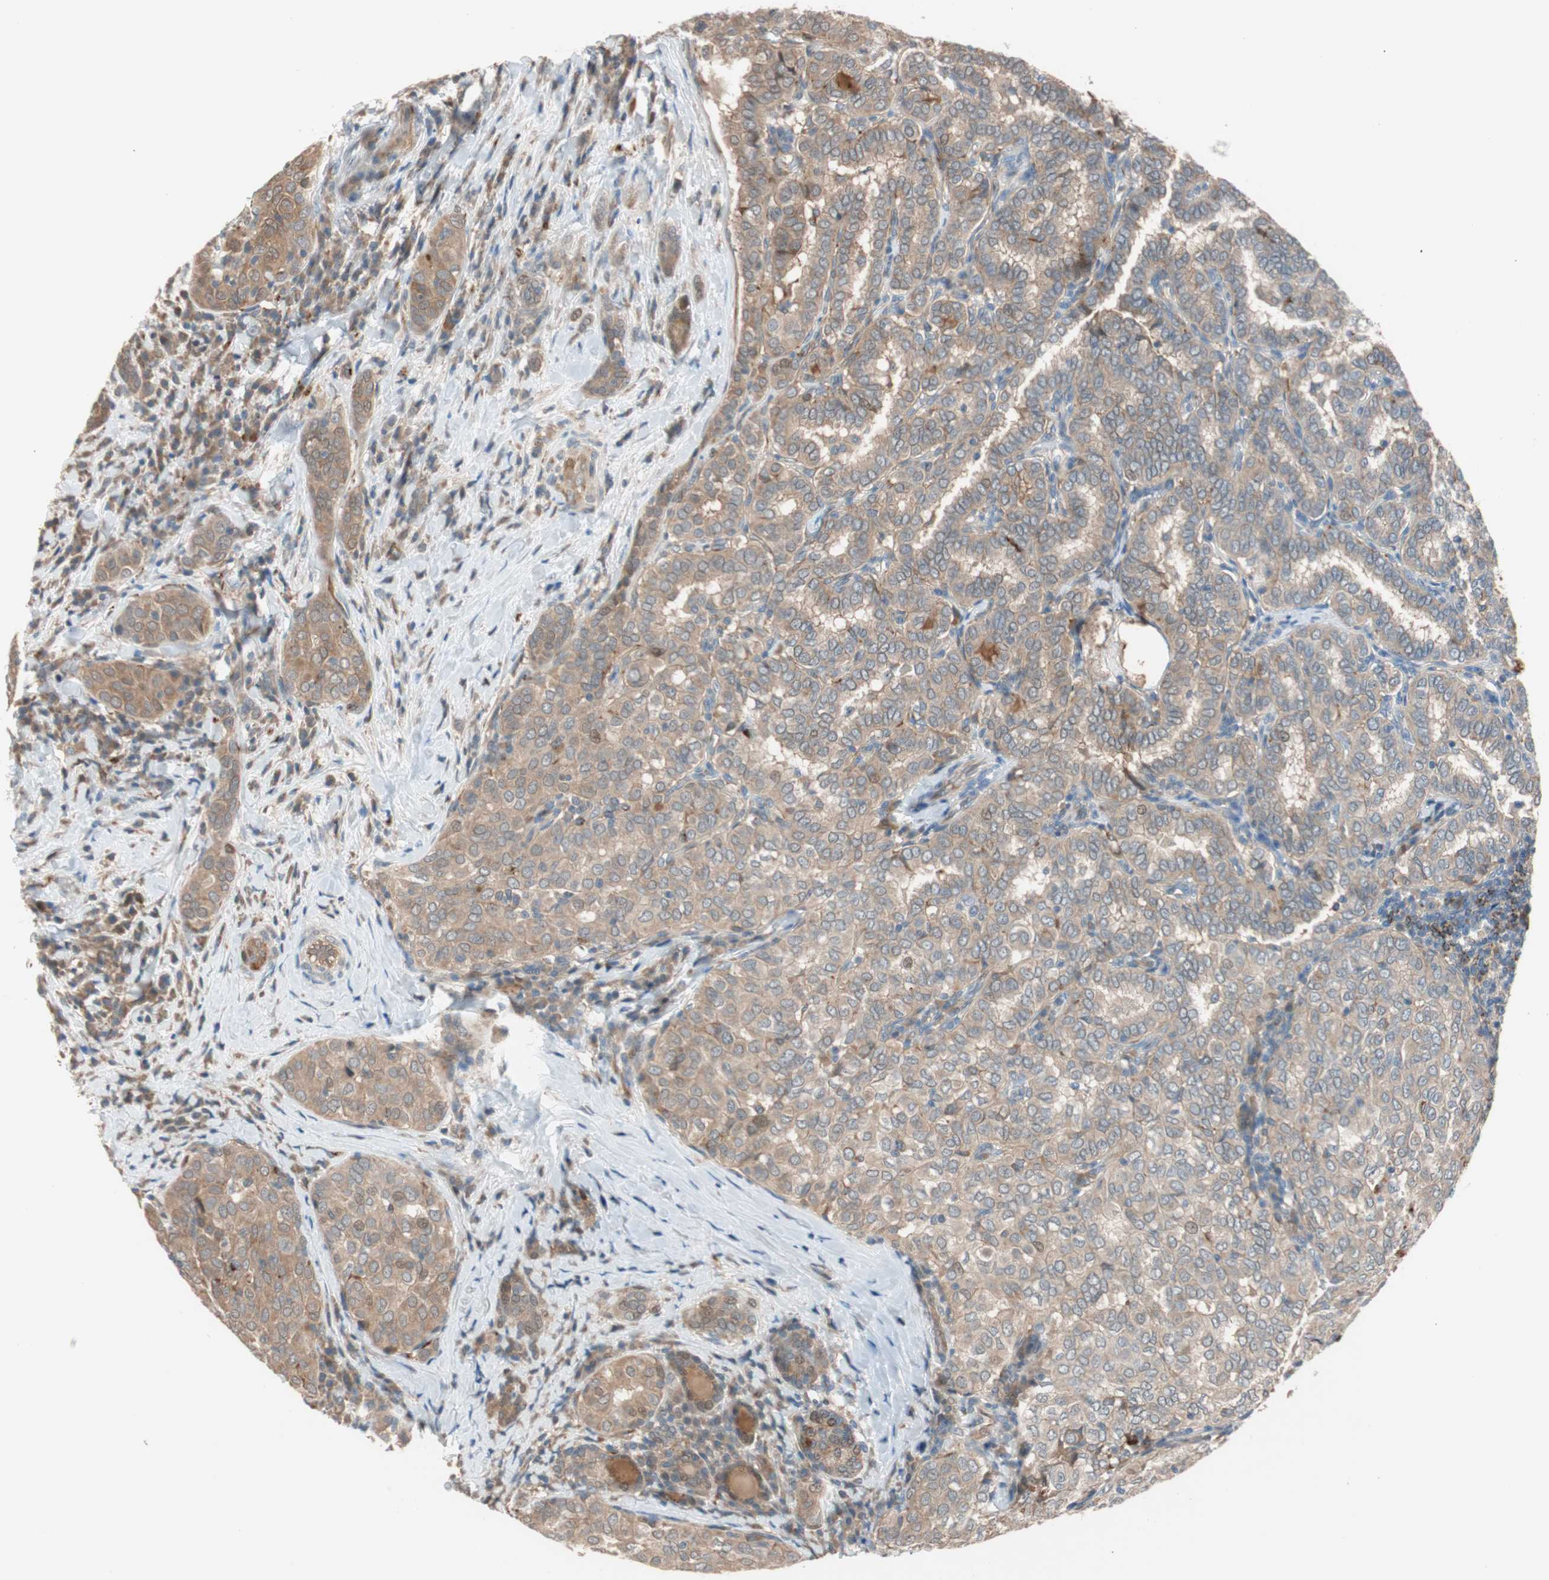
{"staining": {"intensity": "moderate", "quantity": ">75%", "location": "cytoplasmic/membranous"}, "tissue": "thyroid cancer", "cell_type": "Tumor cells", "image_type": "cancer", "snomed": [{"axis": "morphology", "description": "Papillary adenocarcinoma, NOS"}, {"axis": "topography", "description": "Thyroid gland"}], "caption": "Thyroid cancer (papillary adenocarcinoma) was stained to show a protein in brown. There is medium levels of moderate cytoplasmic/membranous expression in about >75% of tumor cells.", "gene": "PIK3R3", "patient": {"sex": "female", "age": 30}}